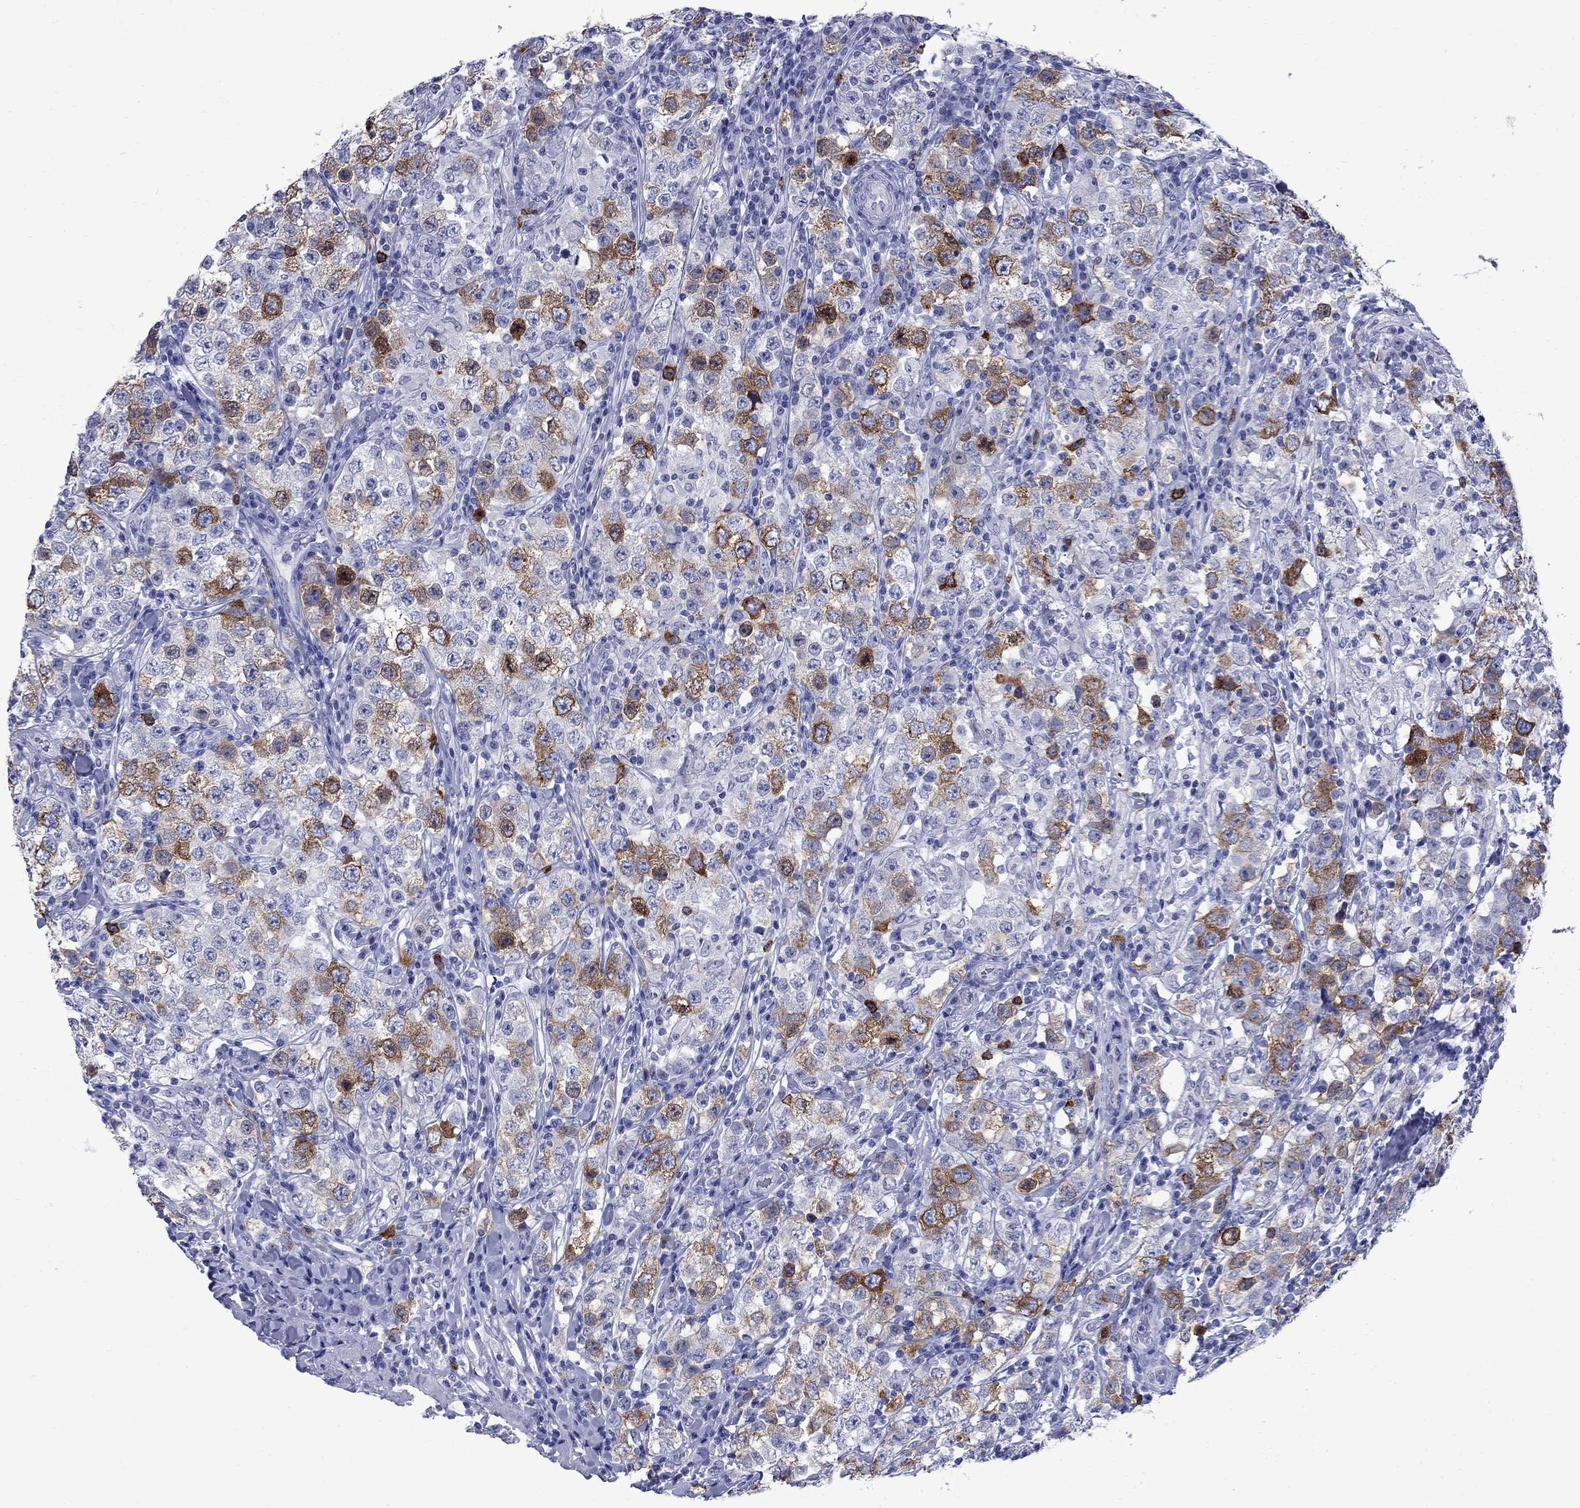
{"staining": {"intensity": "strong", "quantity": "25%-75%", "location": "cytoplasmic/membranous"}, "tissue": "testis cancer", "cell_type": "Tumor cells", "image_type": "cancer", "snomed": [{"axis": "morphology", "description": "Seminoma, NOS"}, {"axis": "morphology", "description": "Carcinoma, Embryonal, NOS"}, {"axis": "topography", "description": "Testis"}], "caption": "Immunohistochemistry (DAB (3,3'-diaminobenzidine)) staining of human testis cancer reveals strong cytoplasmic/membranous protein expression in approximately 25%-75% of tumor cells.", "gene": "TACC3", "patient": {"sex": "male", "age": 41}}